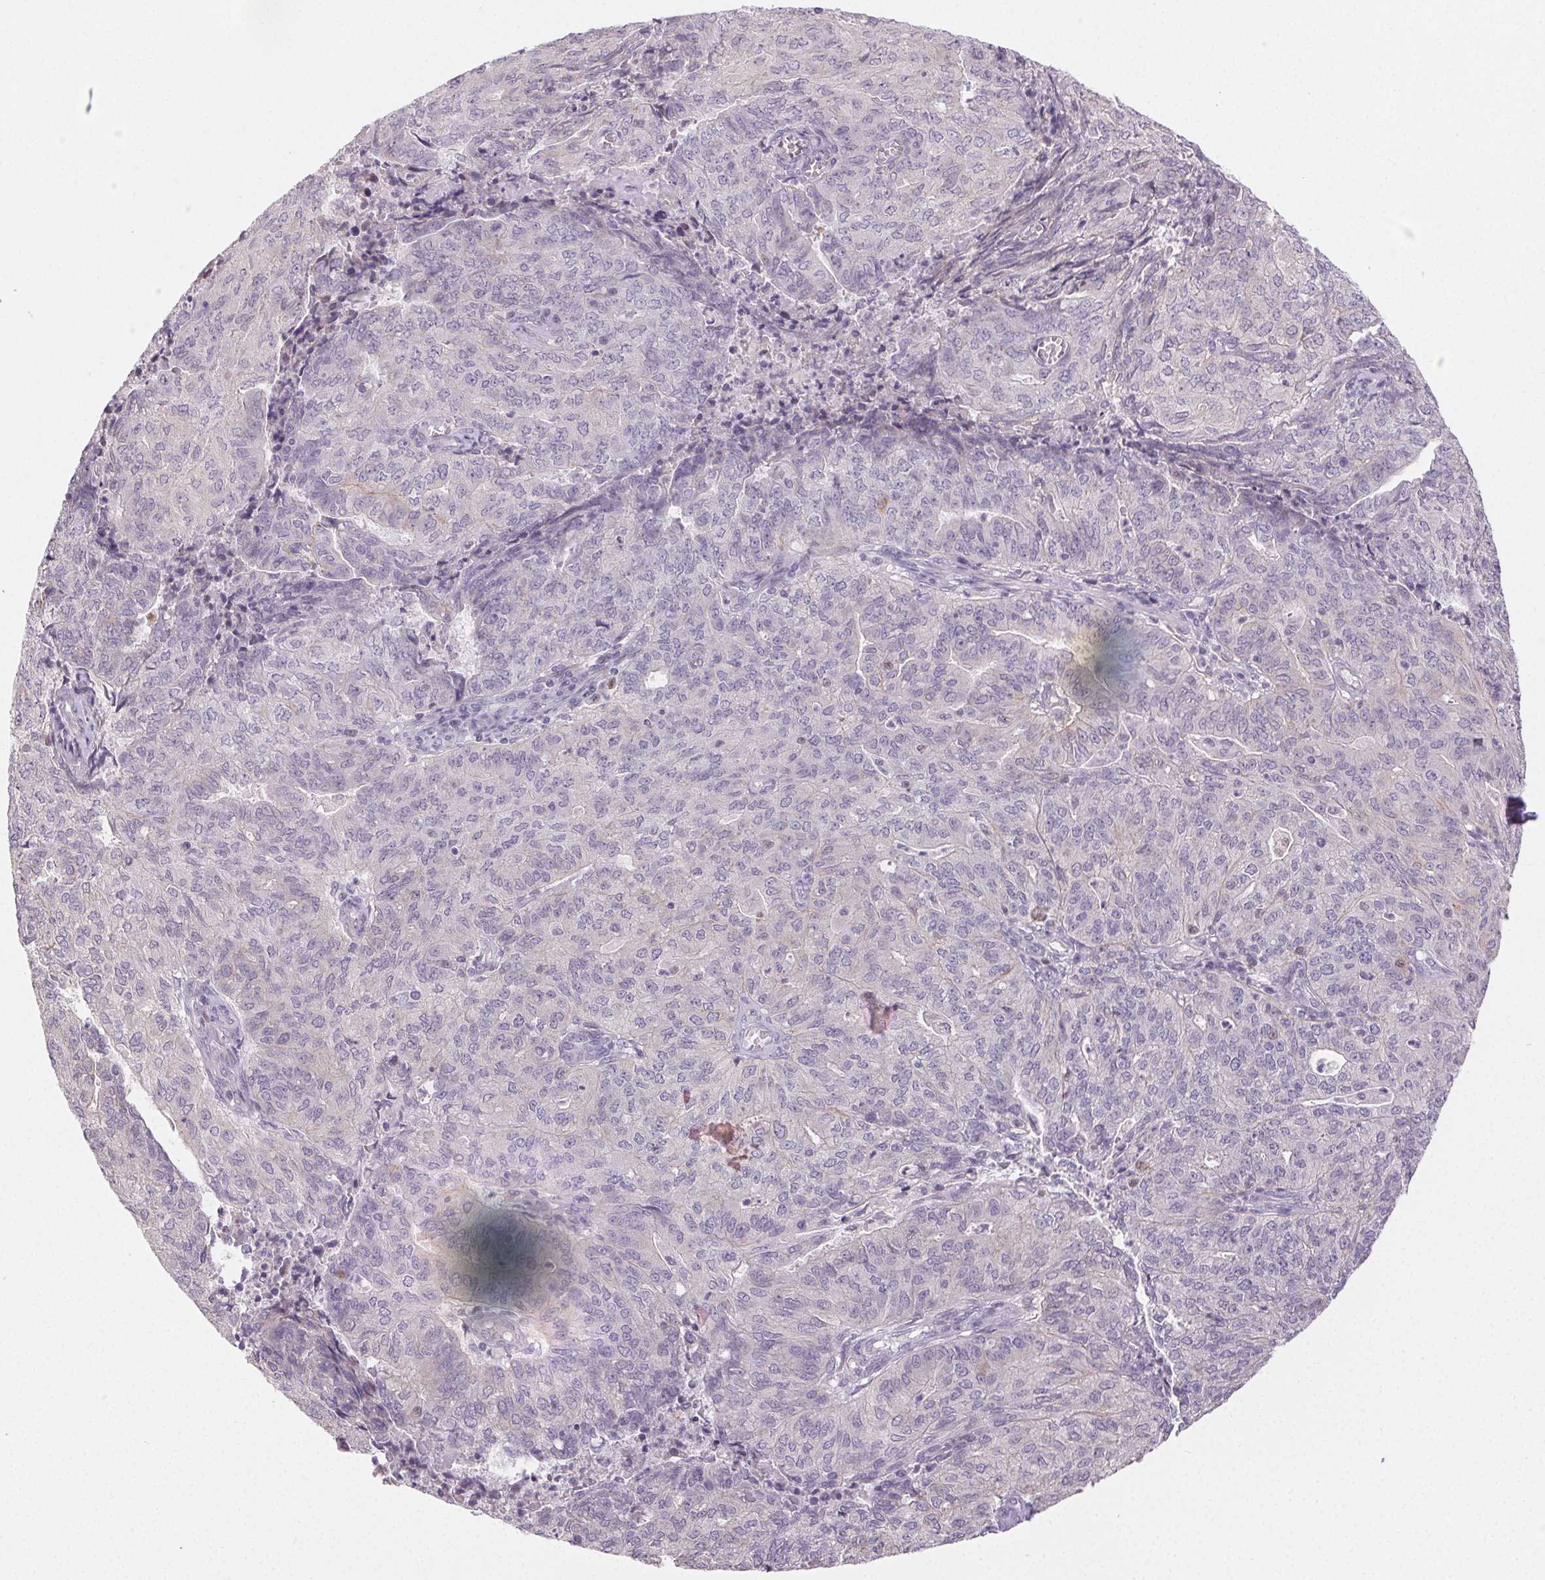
{"staining": {"intensity": "negative", "quantity": "none", "location": "none"}, "tissue": "endometrial cancer", "cell_type": "Tumor cells", "image_type": "cancer", "snomed": [{"axis": "morphology", "description": "Adenocarcinoma, NOS"}, {"axis": "topography", "description": "Endometrium"}], "caption": "Immunohistochemistry micrograph of endometrial cancer stained for a protein (brown), which shows no positivity in tumor cells. (Stains: DAB (3,3'-diaminobenzidine) immunohistochemistry (IHC) with hematoxylin counter stain, Microscopy: brightfield microscopy at high magnification).", "gene": "RPGRIP1", "patient": {"sex": "female", "age": 82}}